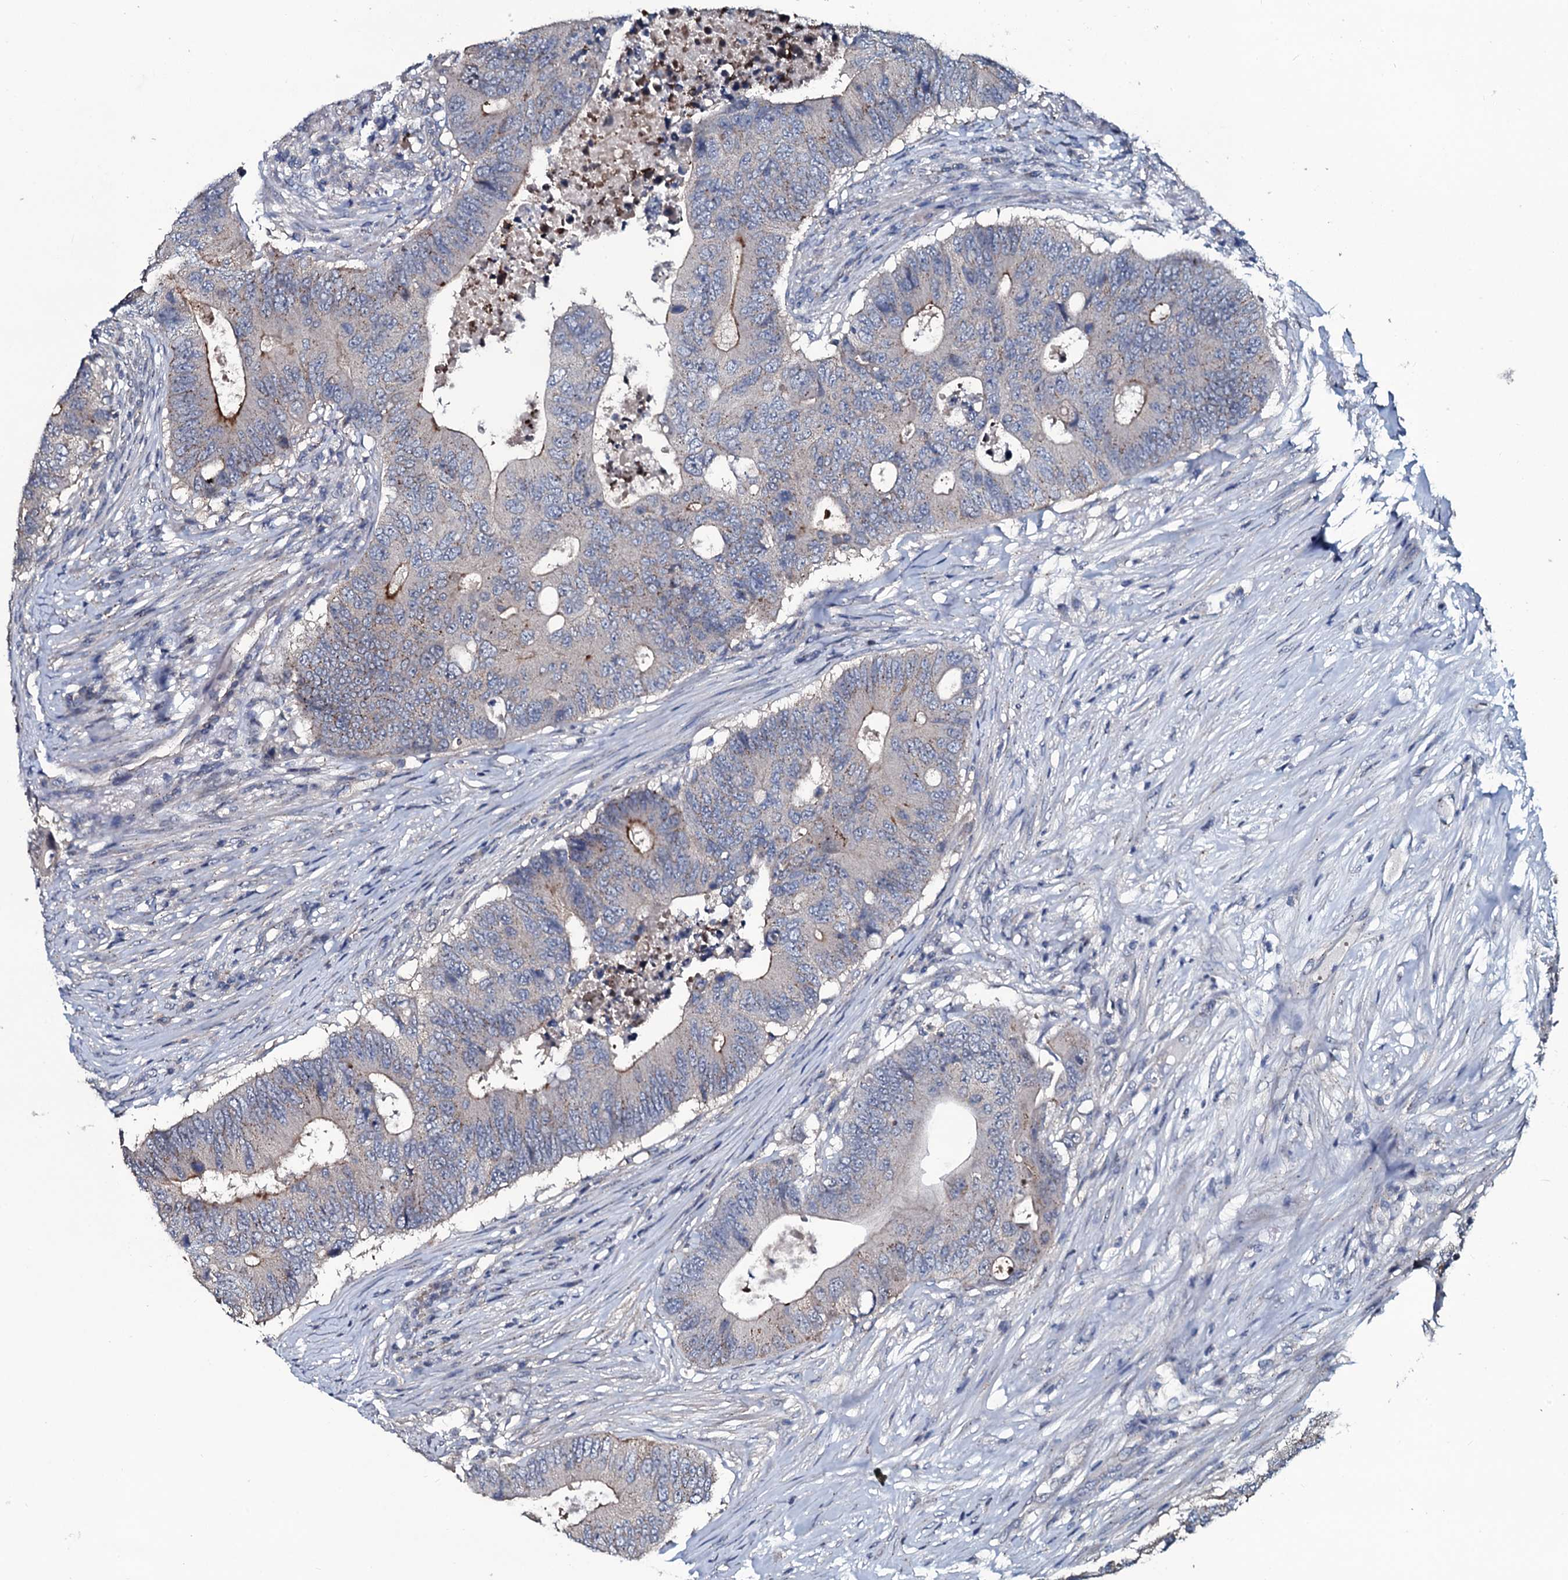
{"staining": {"intensity": "moderate", "quantity": "<25%", "location": "cytoplasmic/membranous"}, "tissue": "colorectal cancer", "cell_type": "Tumor cells", "image_type": "cancer", "snomed": [{"axis": "morphology", "description": "Adenocarcinoma, NOS"}, {"axis": "topography", "description": "Colon"}], "caption": "High-magnification brightfield microscopy of colorectal cancer (adenocarcinoma) stained with DAB (brown) and counterstained with hematoxylin (blue). tumor cells exhibit moderate cytoplasmic/membranous staining is identified in about<25% of cells.", "gene": "USPL1", "patient": {"sex": "male", "age": 71}}